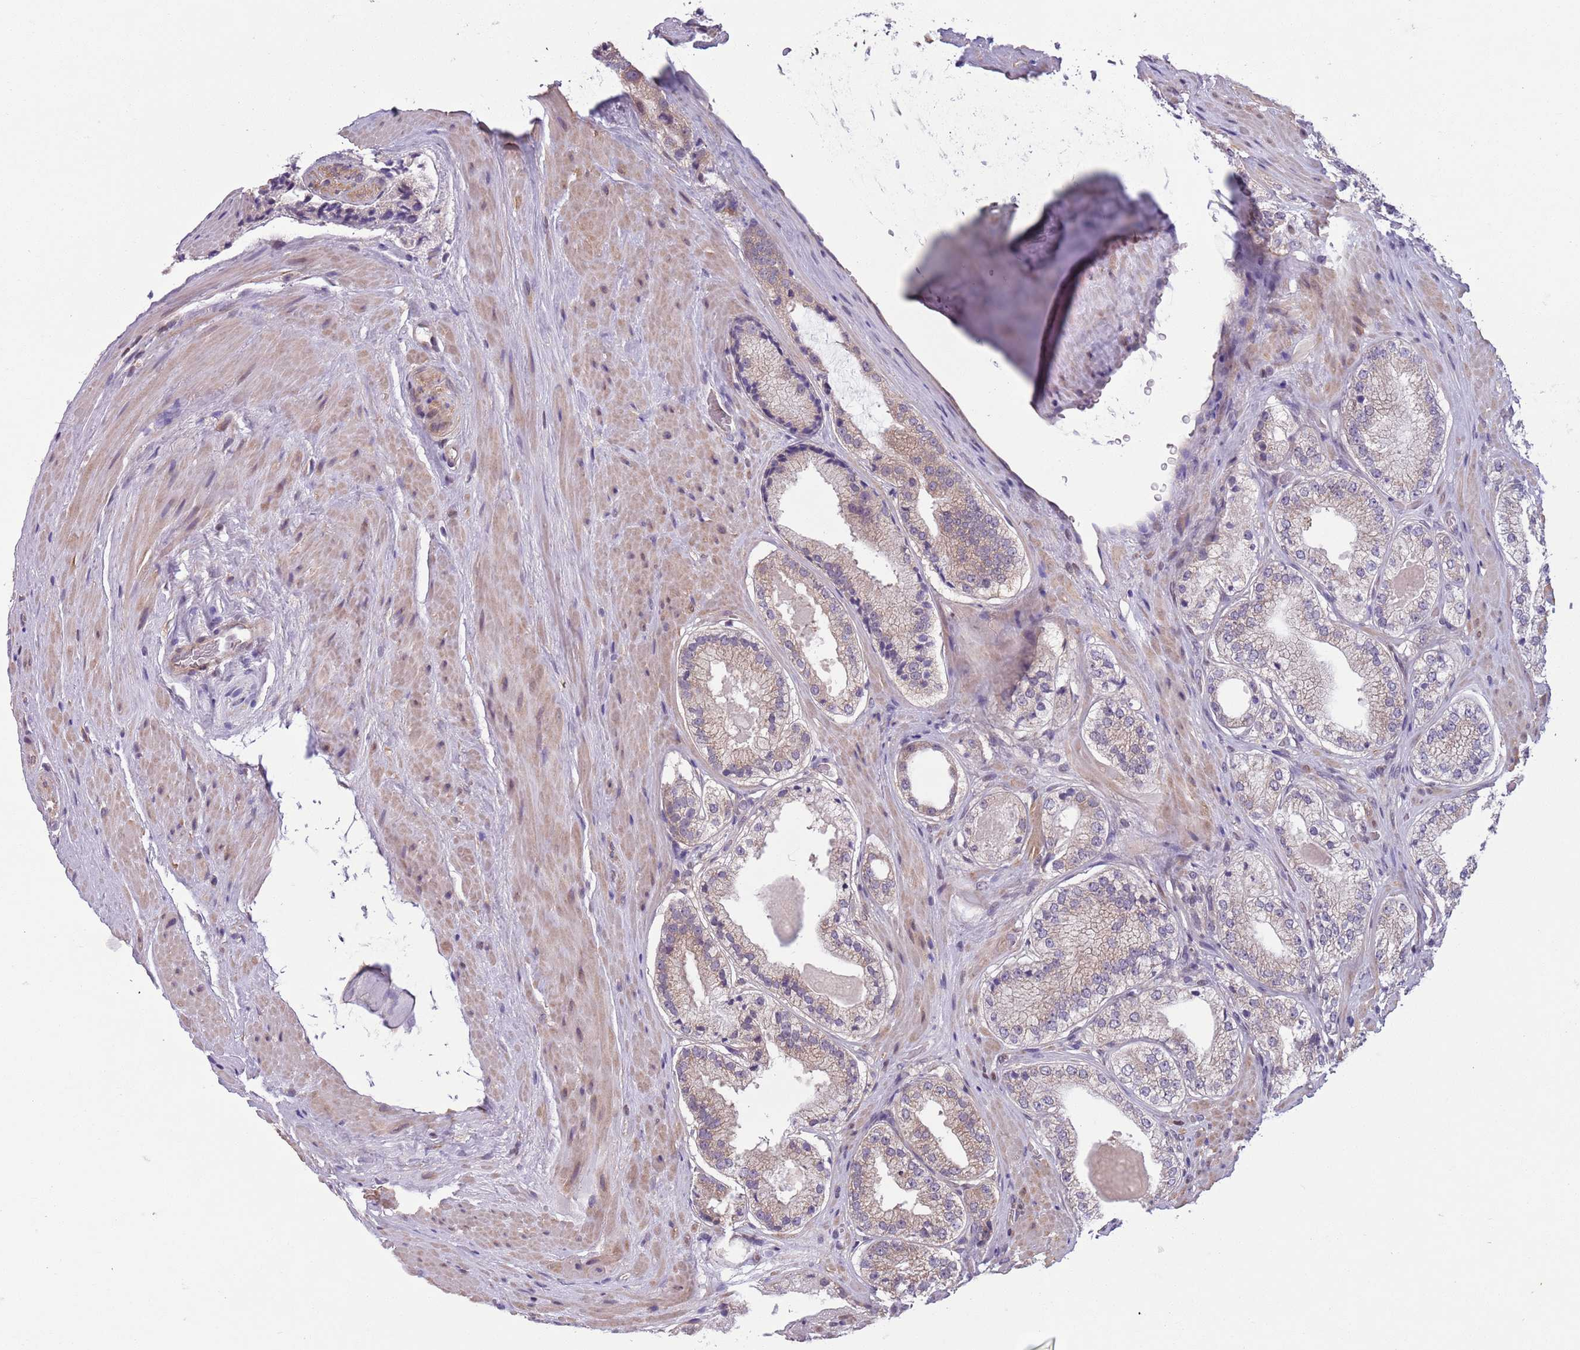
{"staining": {"intensity": "weak", "quantity": "<25%", "location": "cytoplasmic/membranous"}, "tissue": "prostate cancer", "cell_type": "Tumor cells", "image_type": "cancer", "snomed": [{"axis": "morphology", "description": "Adenocarcinoma, High grade"}, {"axis": "topography", "description": "Prostate"}], "caption": "Protein analysis of prostate cancer (high-grade adenocarcinoma) reveals no significant expression in tumor cells.", "gene": "ADCY7", "patient": {"sex": "male", "age": 71}}